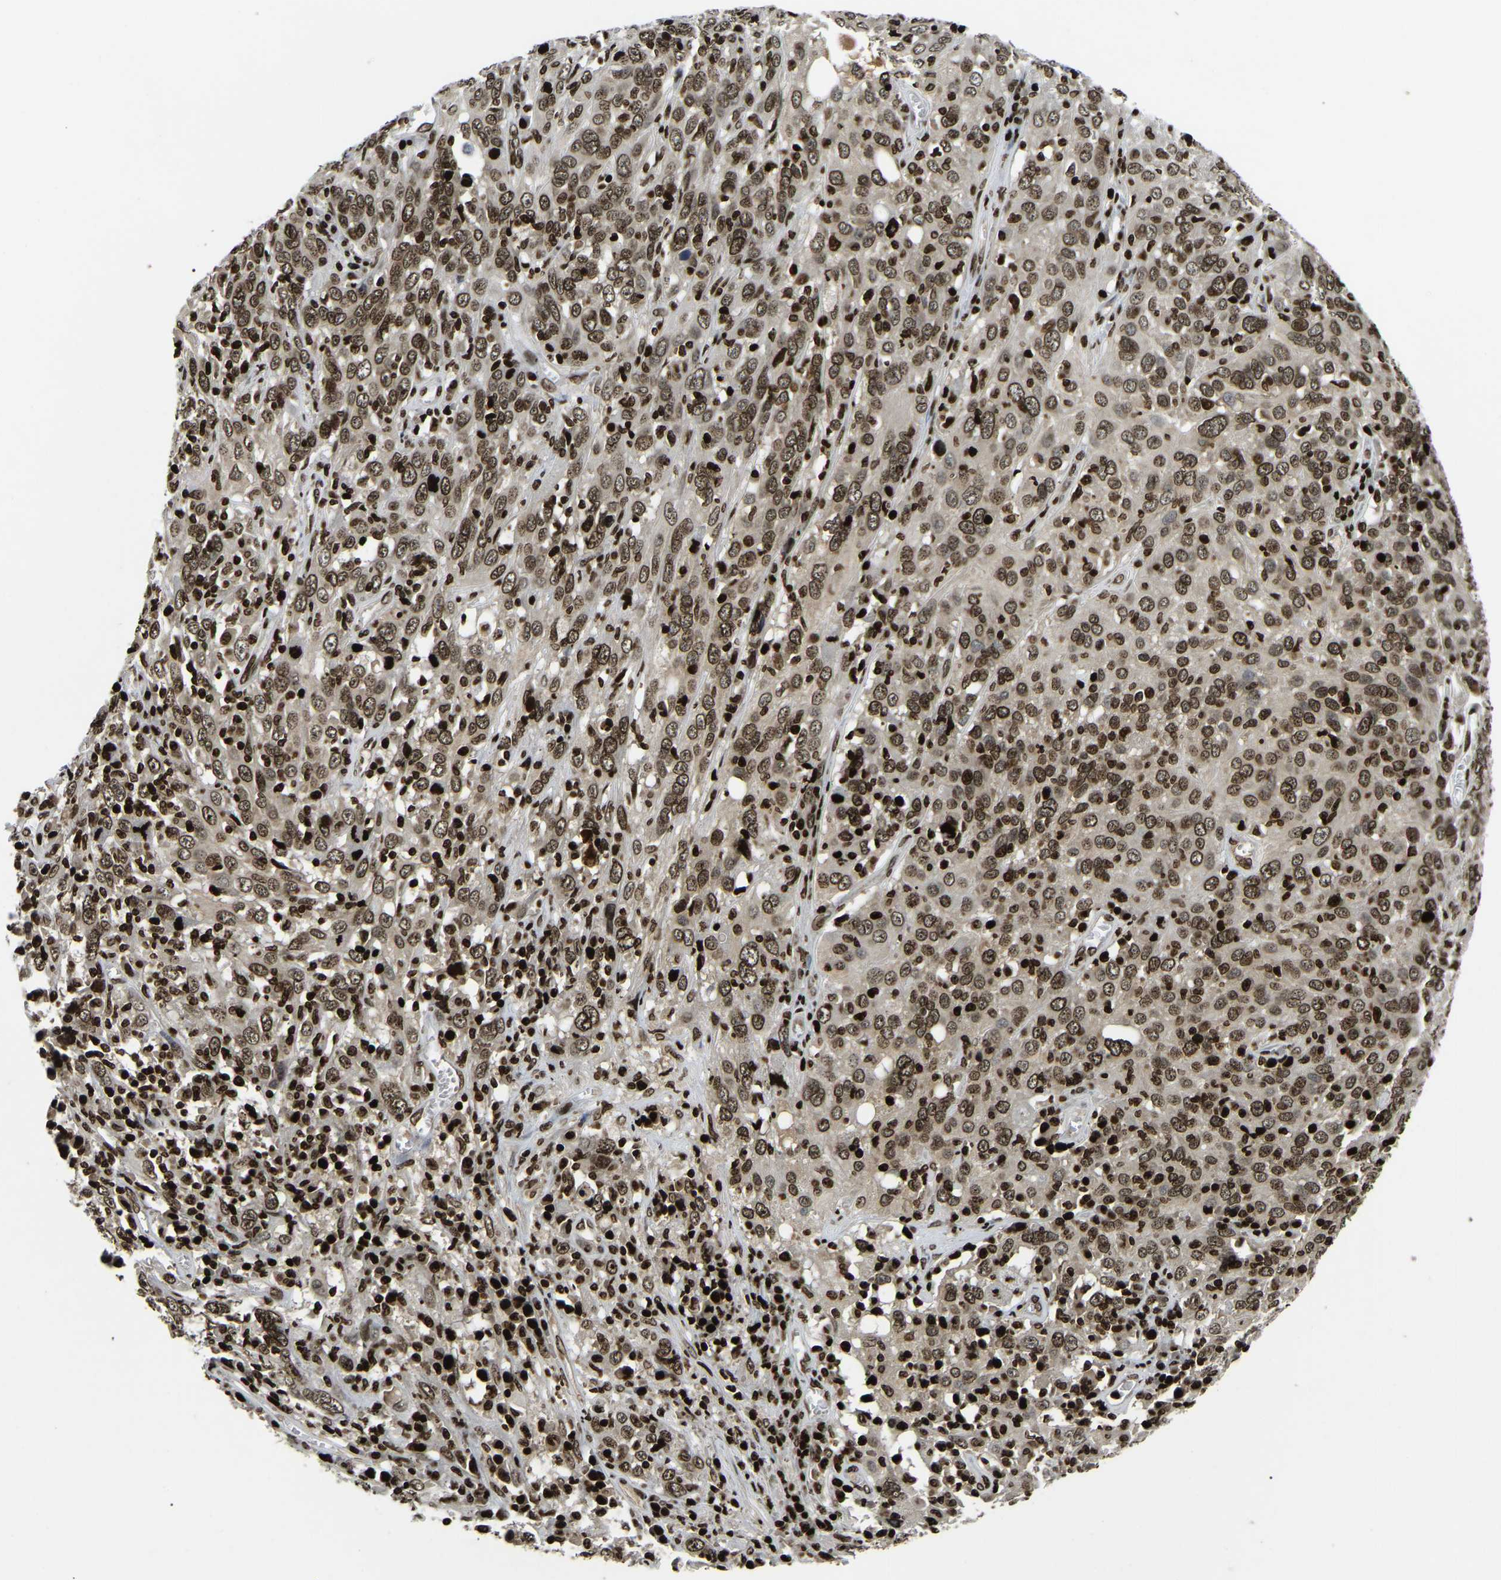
{"staining": {"intensity": "strong", "quantity": ">75%", "location": "nuclear"}, "tissue": "cervical cancer", "cell_type": "Tumor cells", "image_type": "cancer", "snomed": [{"axis": "morphology", "description": "Squamous cell carcinoma, NOS"}, {"axis": "topography", "description": "Cervix"}], "caption": "Immunohistochemistry image of cervical squamous cell carcinoma stained for a protein (brown), which displays high levels of strong nuclear expression in approximately >75% of tumor cells.", "gene": "LRRC61", "patient": {"sex": "female", "age": 46}}